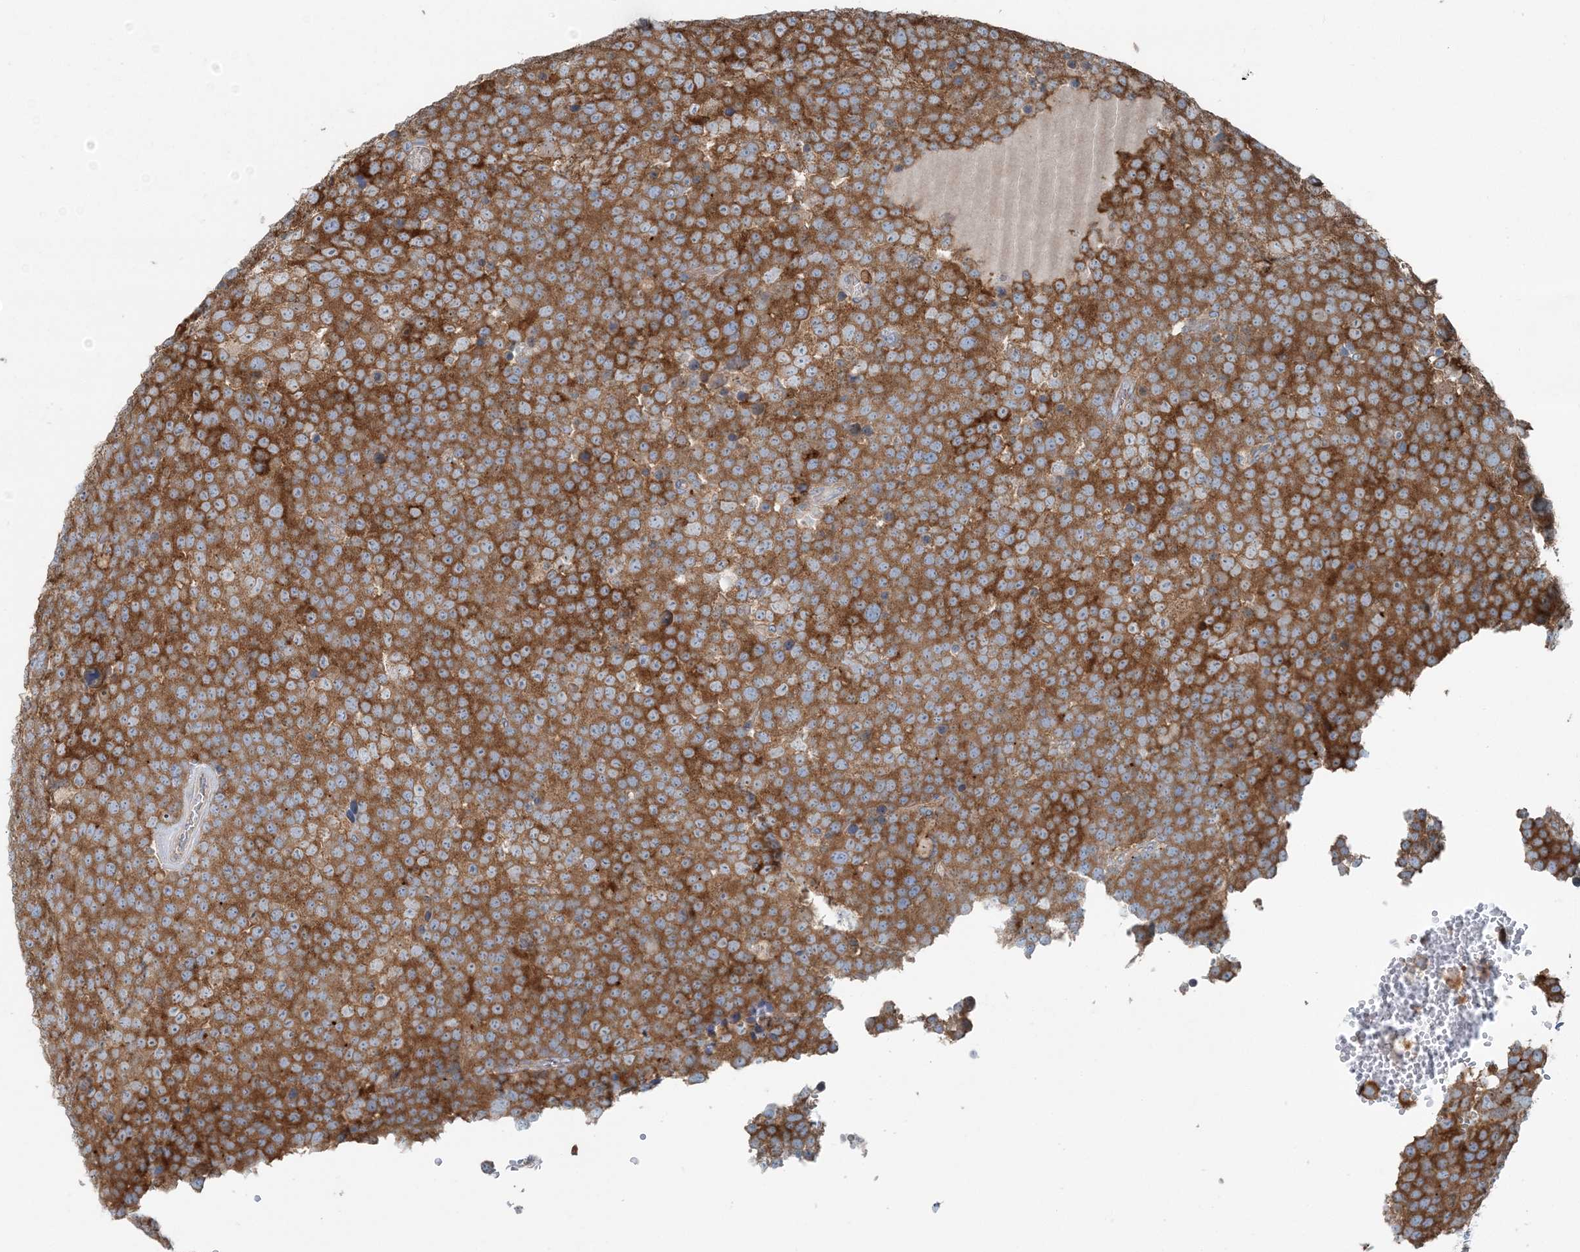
{"staining": {"intensity": "strong", "quantity": ">75%", "location": "cytoplasmic/membranous"}, "tissue": "testis cancer", "cell_type": "Tumor cells", "image_type": "cancer", "snomed": [{"axis": "morphology", "description": "Seminoma, NOS"}, {"axis": "topography", "description": "Testis"}], "caption": "Immunohistochemical staining of human testis seminoma reveals high levels of strong cytoplasmic/membranous protein staining in about >75% of tumor cells.", "gene": "SNX2", "patient": {"sex": "male", "age": 71}}